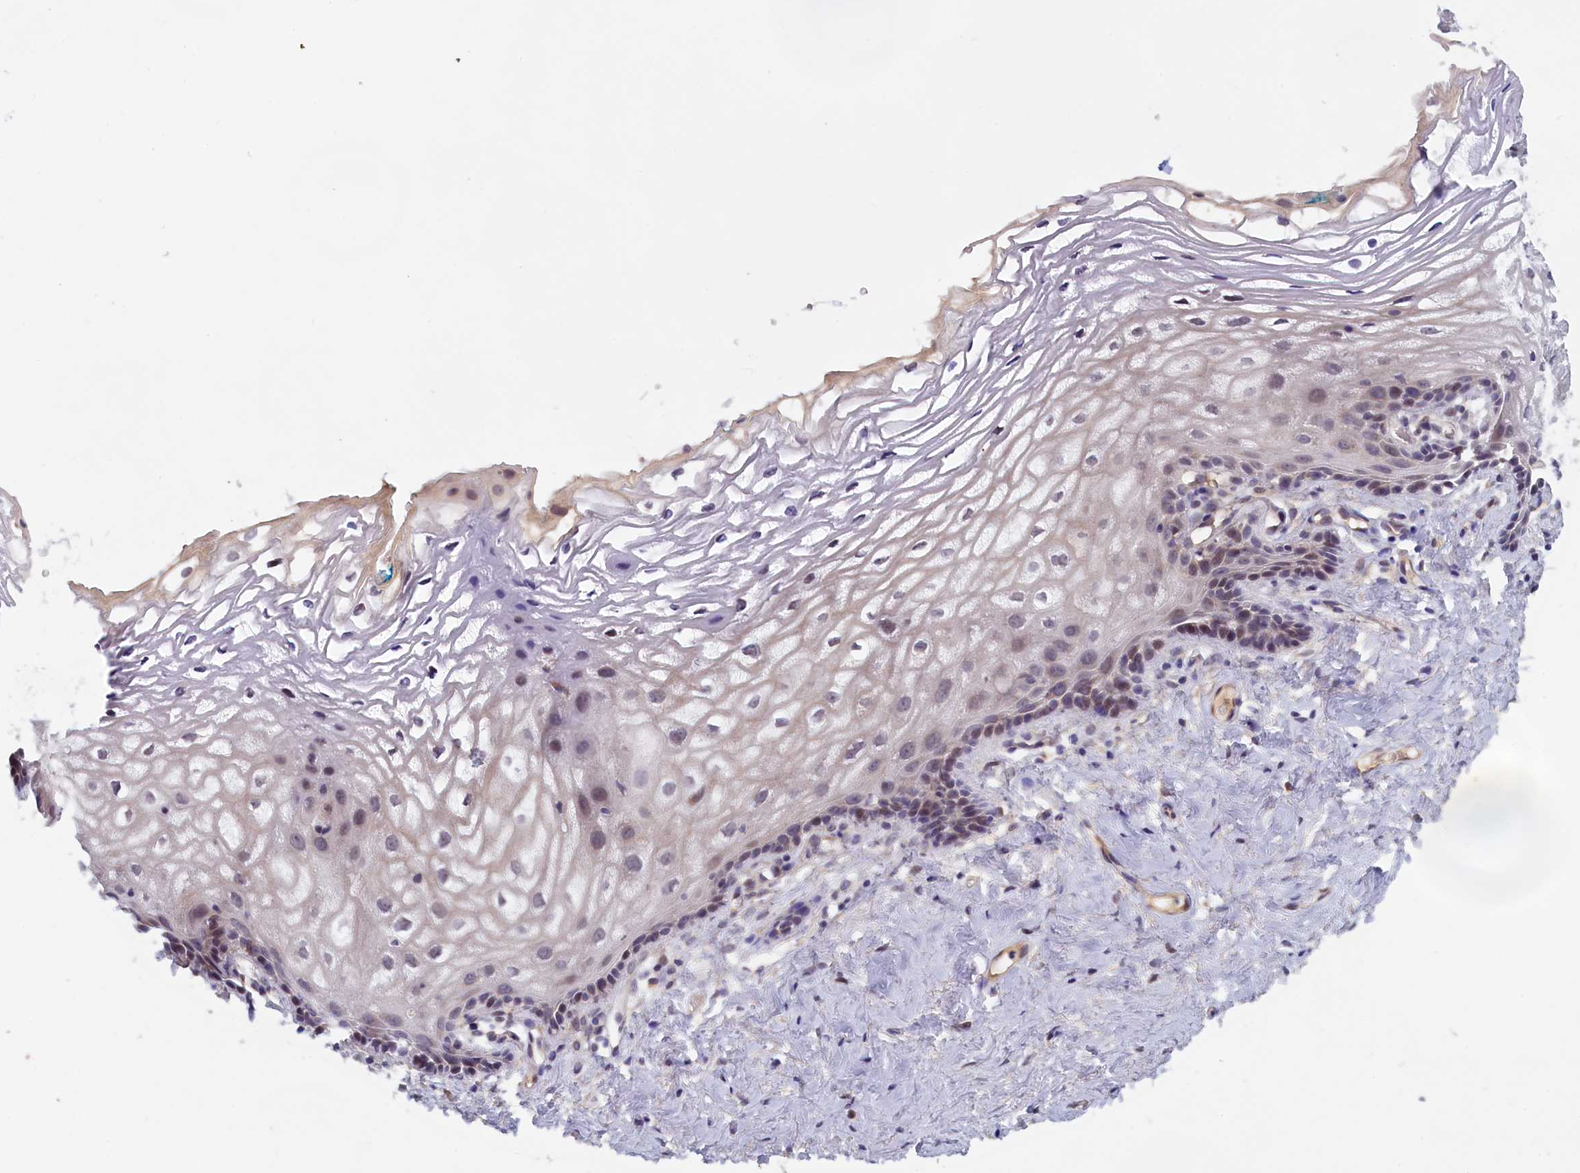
{"staining": {"intensity": "weak", "quantity": "<25%", "location": "nuclear"}, "tissue": "vagina", "cell_type": "Squamous epithelial cells", "image_type": "normal", "snomed": [{"axis": "morphology", "description": "Normal tissue, NOS"}, {"axis": "morphology", "description": "Adenocarcinoma, NOS"}, {"axis": "topography", "description": "Rectum"}, {"axis": "topography", "description": "Vagina"}], "caption": "High magnification brightfield microscopy of normal vagina stained with DAB (brown) and counterstained with hematoxylin (blue): squamous epithelial cells show no significant expression. (Immunohistochemistry, brightfield microscopy, high magnification).", "gene": "IGFALS", "patient": {"sex": "female", "age": 71}}